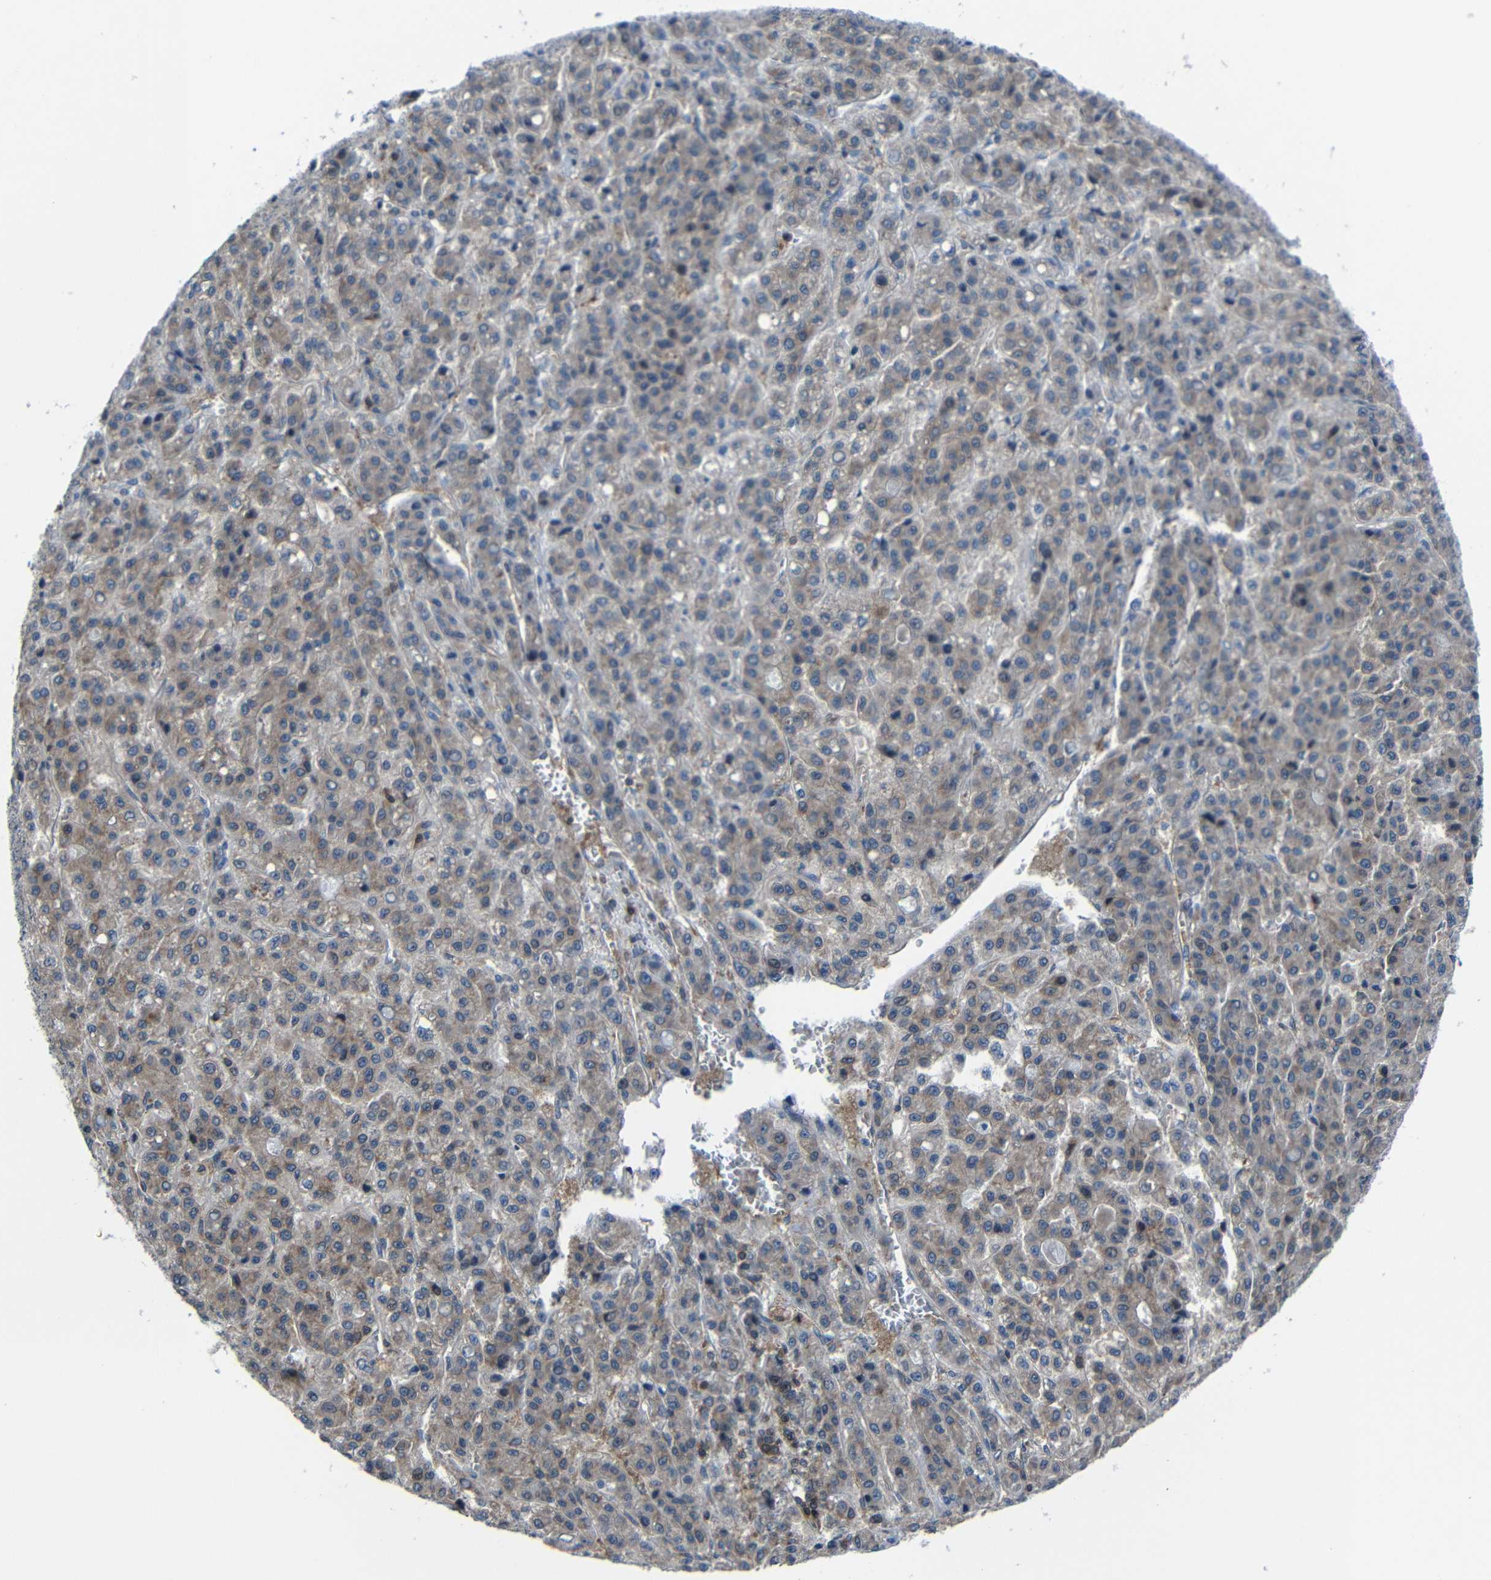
{"staining": {"intensity": "moderate", "quantity": "<25%", "location": "cytoplasmic/membranous"}, "tissue": "liver cancer", "cell_type": "Tumor cells", "image_type": "cancer", "snomed": [{"axis": "morphology", "description": "Carcinoma, Hepatocellular, NOS"}, {"axis": "topography", "description": "Liver"}], "caption": "Liver cancer (hepatocellular carcinoma) stained for a protein shows moderate cytoplasmic/membranous positivity in tumor cells.", "gene": "KIAA0513", "patient": {"sex": "male", "age": 70}}